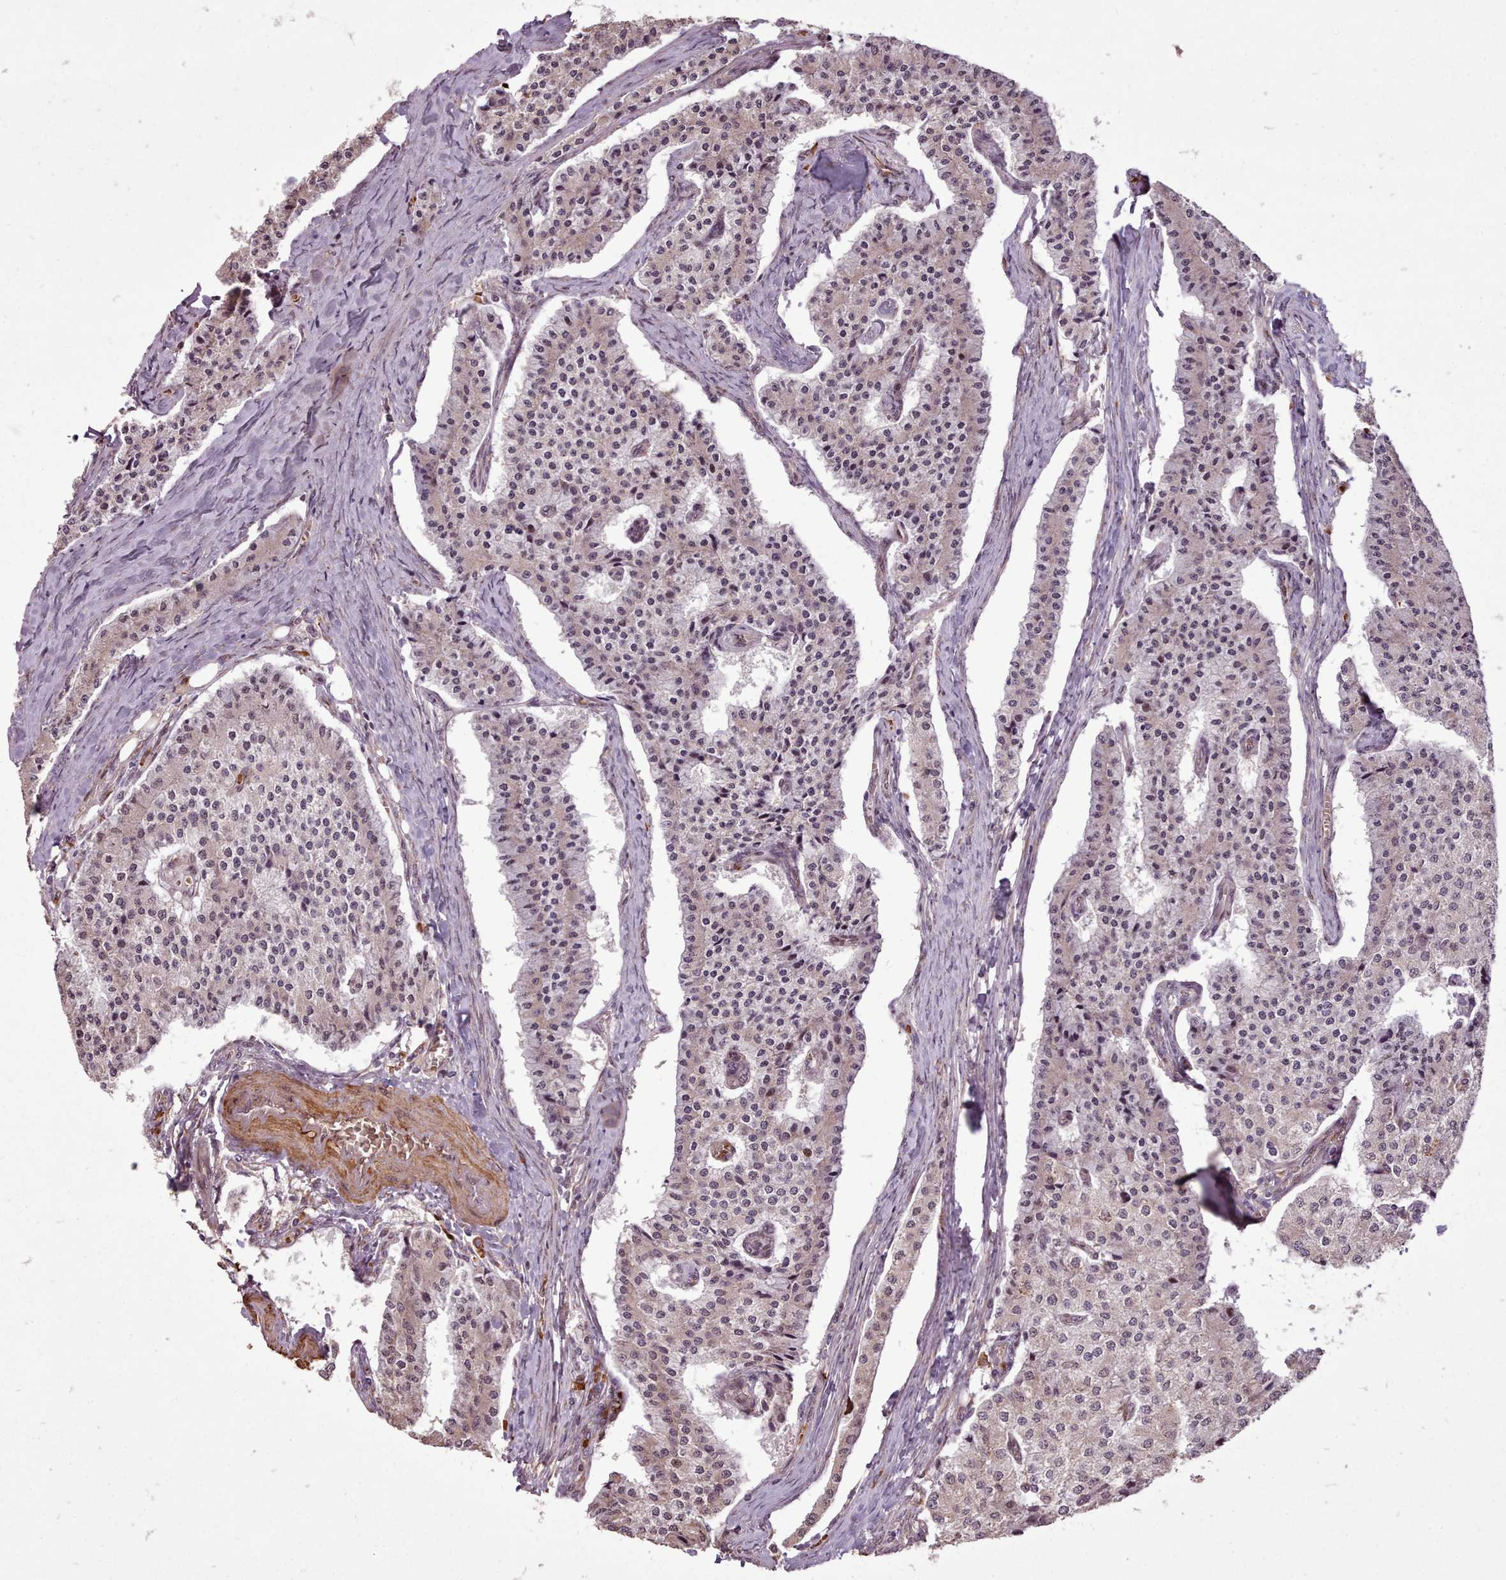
{"staining": {"intensity": "negative", "quantity": "none", "location": "none"}, "tissue": "carcinoid", "cell_type": "Tumor cells", "image_type": "cancer", "snomed": [{"axis": "morphology", "description": "Carcinoid, malignant, NOS"}, {"axis": "topography", "description": "Colon"}], "caption": "DAB immunohistochemical staining of carcinoid displays no significant positivity in tumor cells.", "gene": "CABP1", "patient": {"sex": "female", "age": 52}}